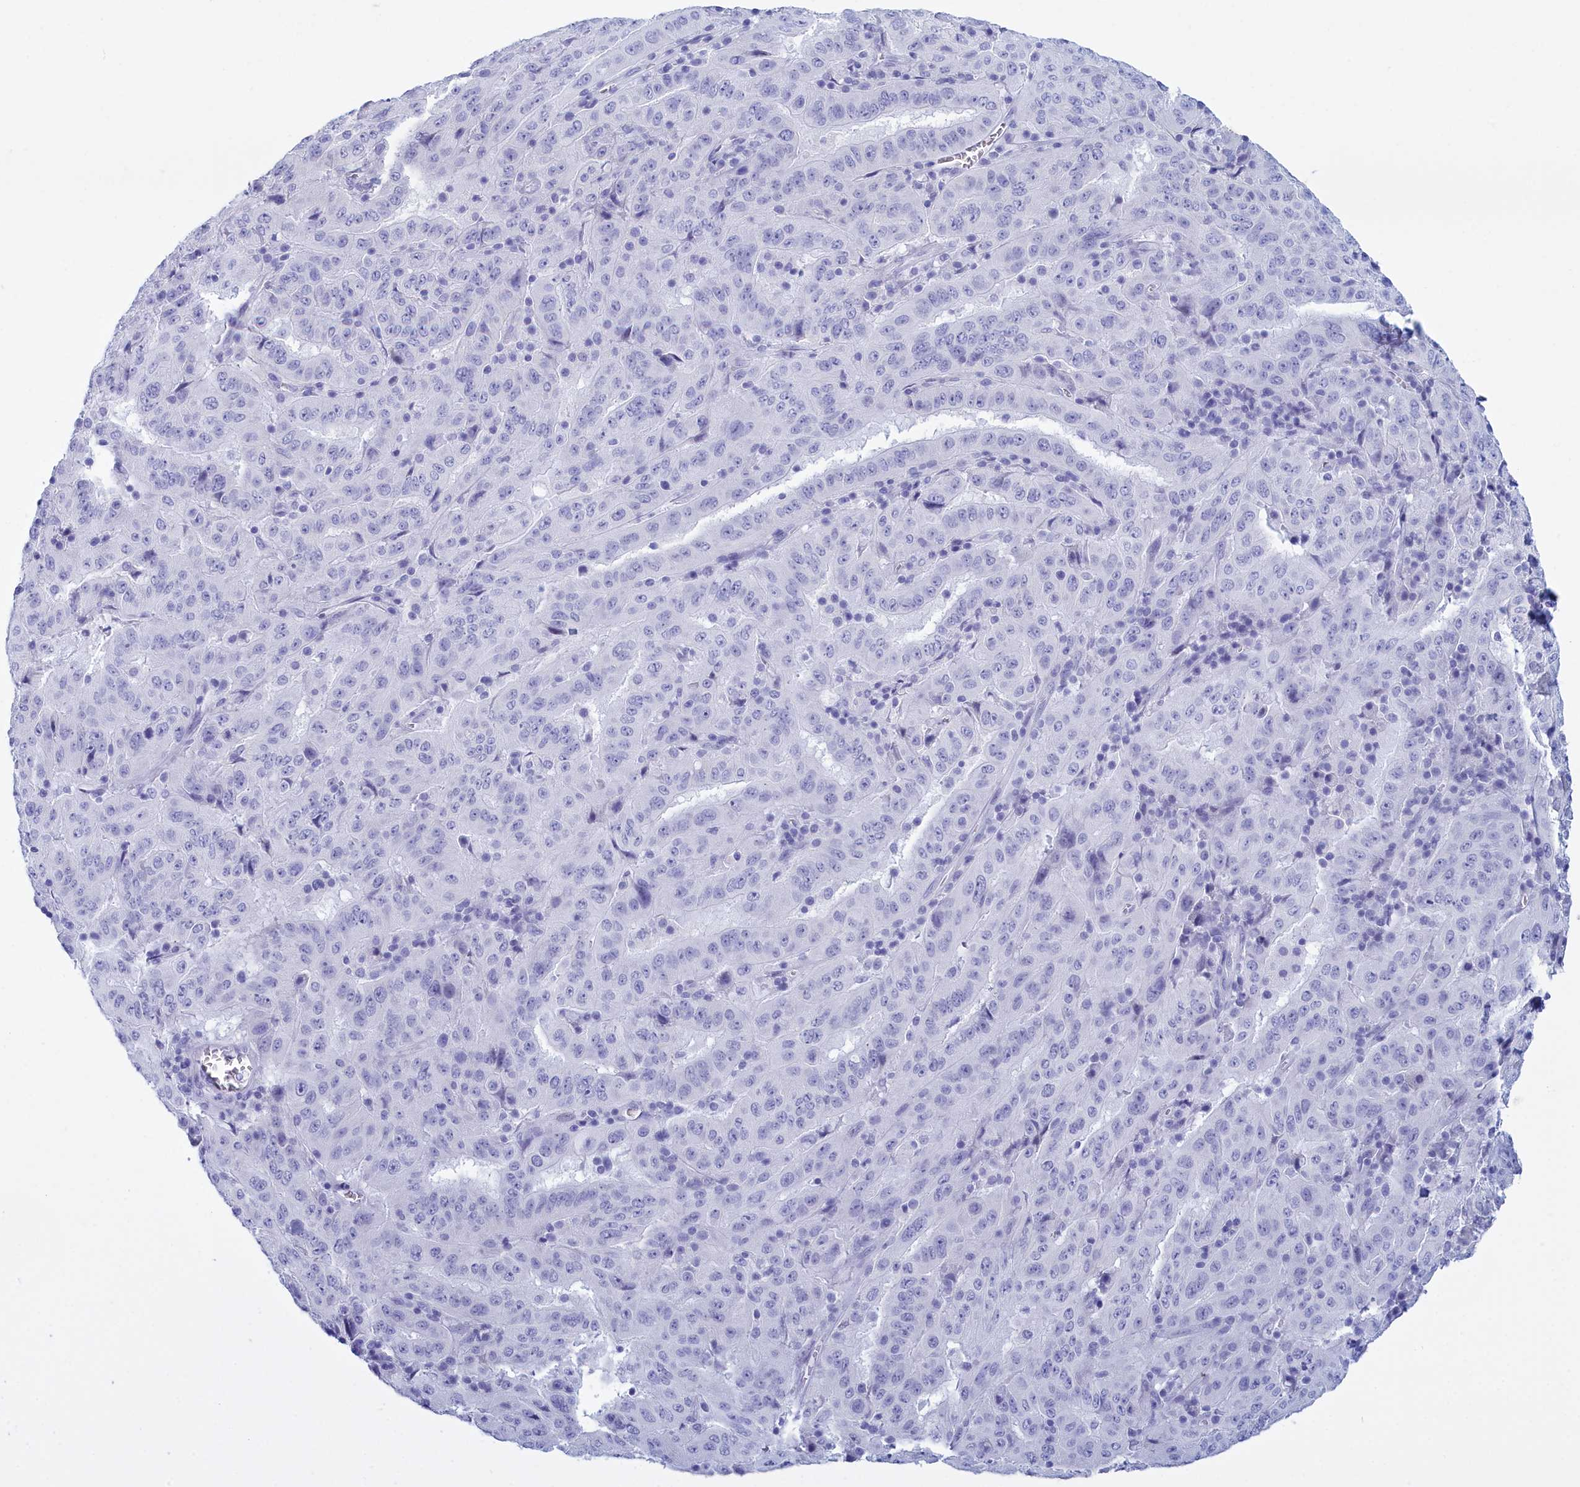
{"staining": {"intensity": "negative", "quantity": "none", "location": "none"}, "tissue": "pancreatic cancer", "cell_type": "Tumor cells", "image_type": "cancer", "snomed": [{"axis": "morphology", "description": "Adenocarcinoma, NOS"}, {"axis": "topography", "description": "Pancreas"}], "caption": "The photomicrograph reveals no staining of tumor cells in pancreatic cancer.", "gene": "TMEM97", "patient": {"sex": "male", "age": 63}}